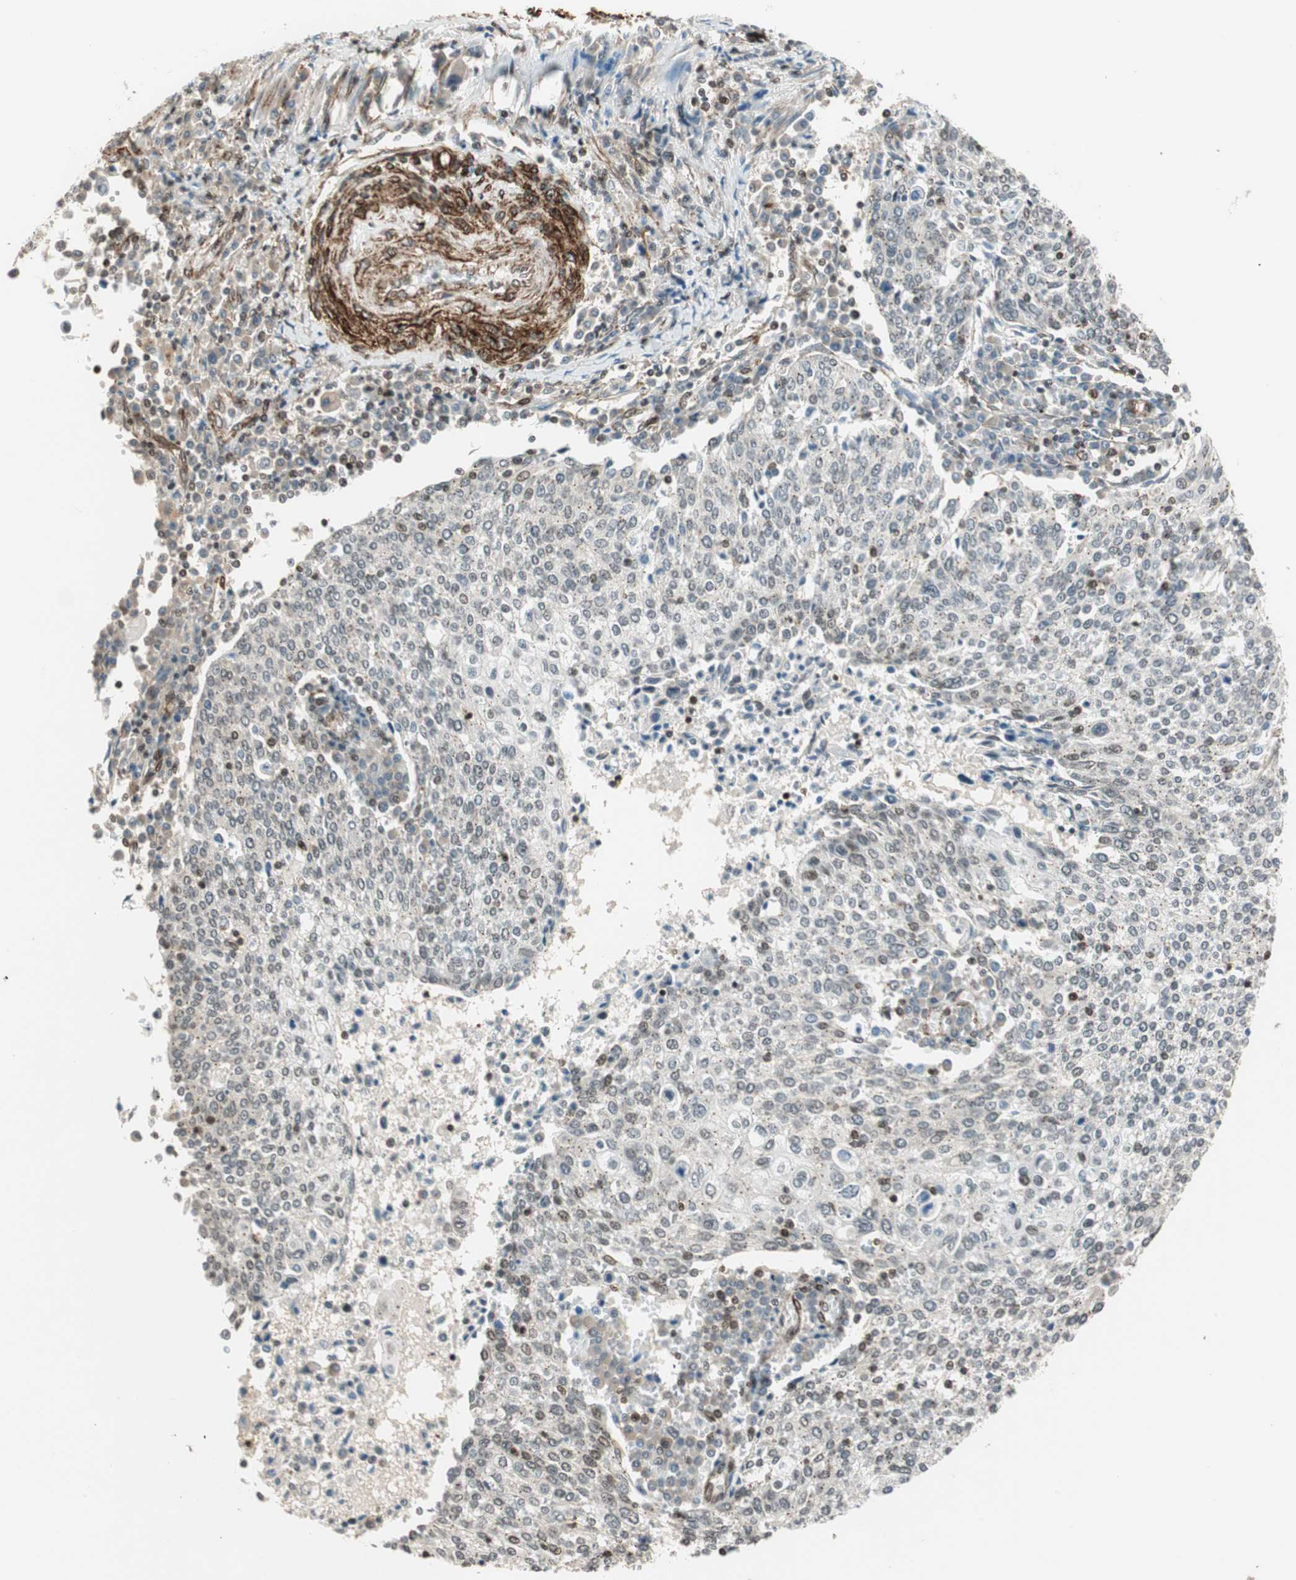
{"staining": {"intensity": "moderate", "quantity": "<25%", "location": "nuclear"}, "tissue": "cervical cancer", "cell_type": "Tumor cells", "image_type": "cancer", "snomed": [{"axis": "morphology", "description": "Squamous cell carcinoma, NOS"}, {"axis": "topography", "description": "Cervix"}], "caption": "The photomicrograph displays a brown stain indicating the presence of a protein in the nuclear of tumor cells in cervical cancer.", "gene": "CDK19", "patient": {"sex": "female", "age": 40}}